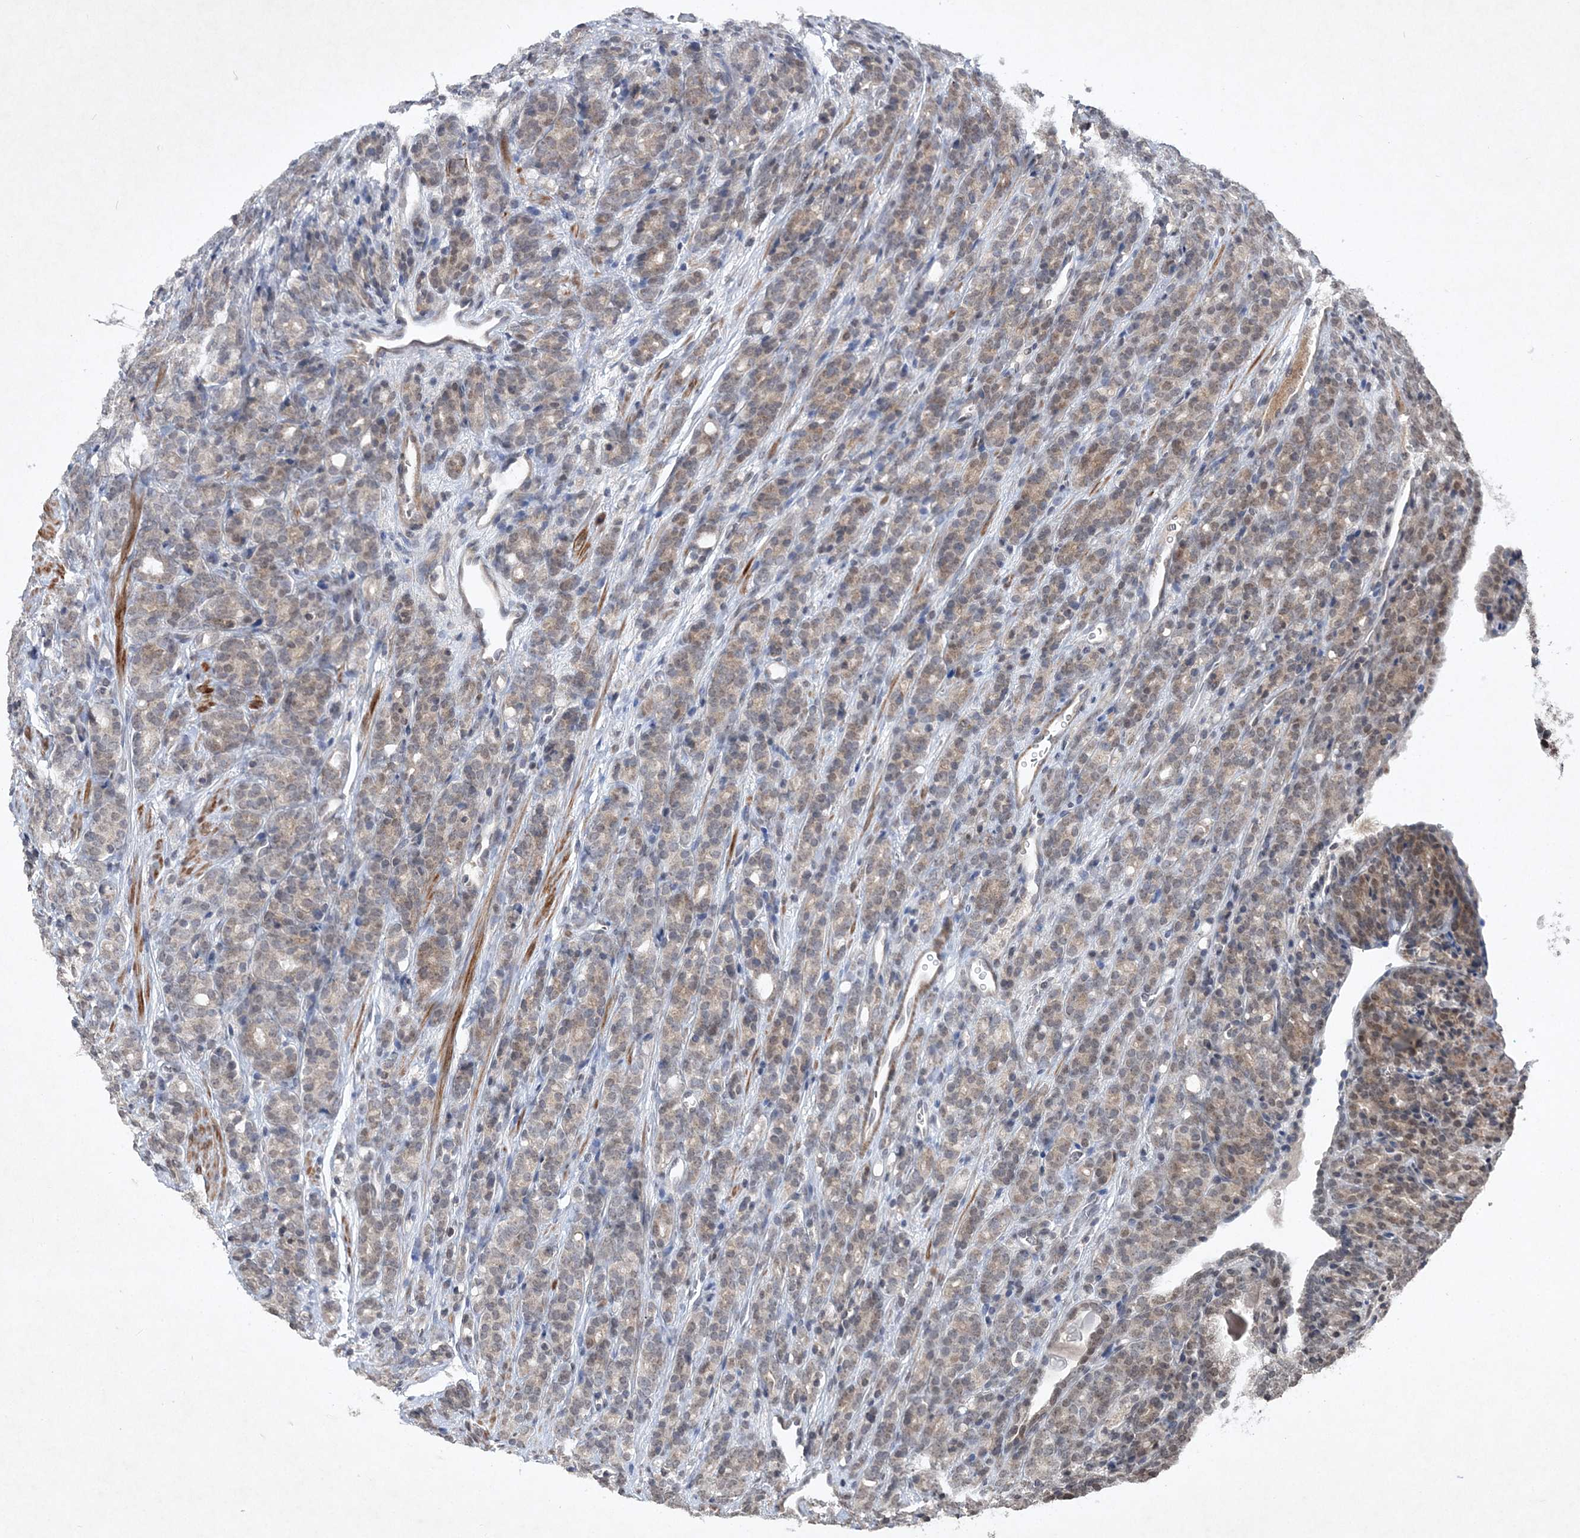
{"staining": {"intensity": "moderate", "quantity": "25%-75%", "location": "cytoplasmic/membranous,nuclear"}, "tissue": "prostate cancer", "cell_type": "Tumor cells", "image_type": "cancer", "snomed": [{"axis": "morphology", "description": "Adenocarcinoma, High grade"}, {"axis": "topography", "description": "Prostate"}], "caption": "Tumor cells reveal medium levels of moderate cytoplasmic/membranous and nuclear positivity in approximately 25%-75% of cells in human high-grade adenocarcinoma (prostate).", "gene": "SOWAHB", "patient": {"sex": "male", "age": 62}}